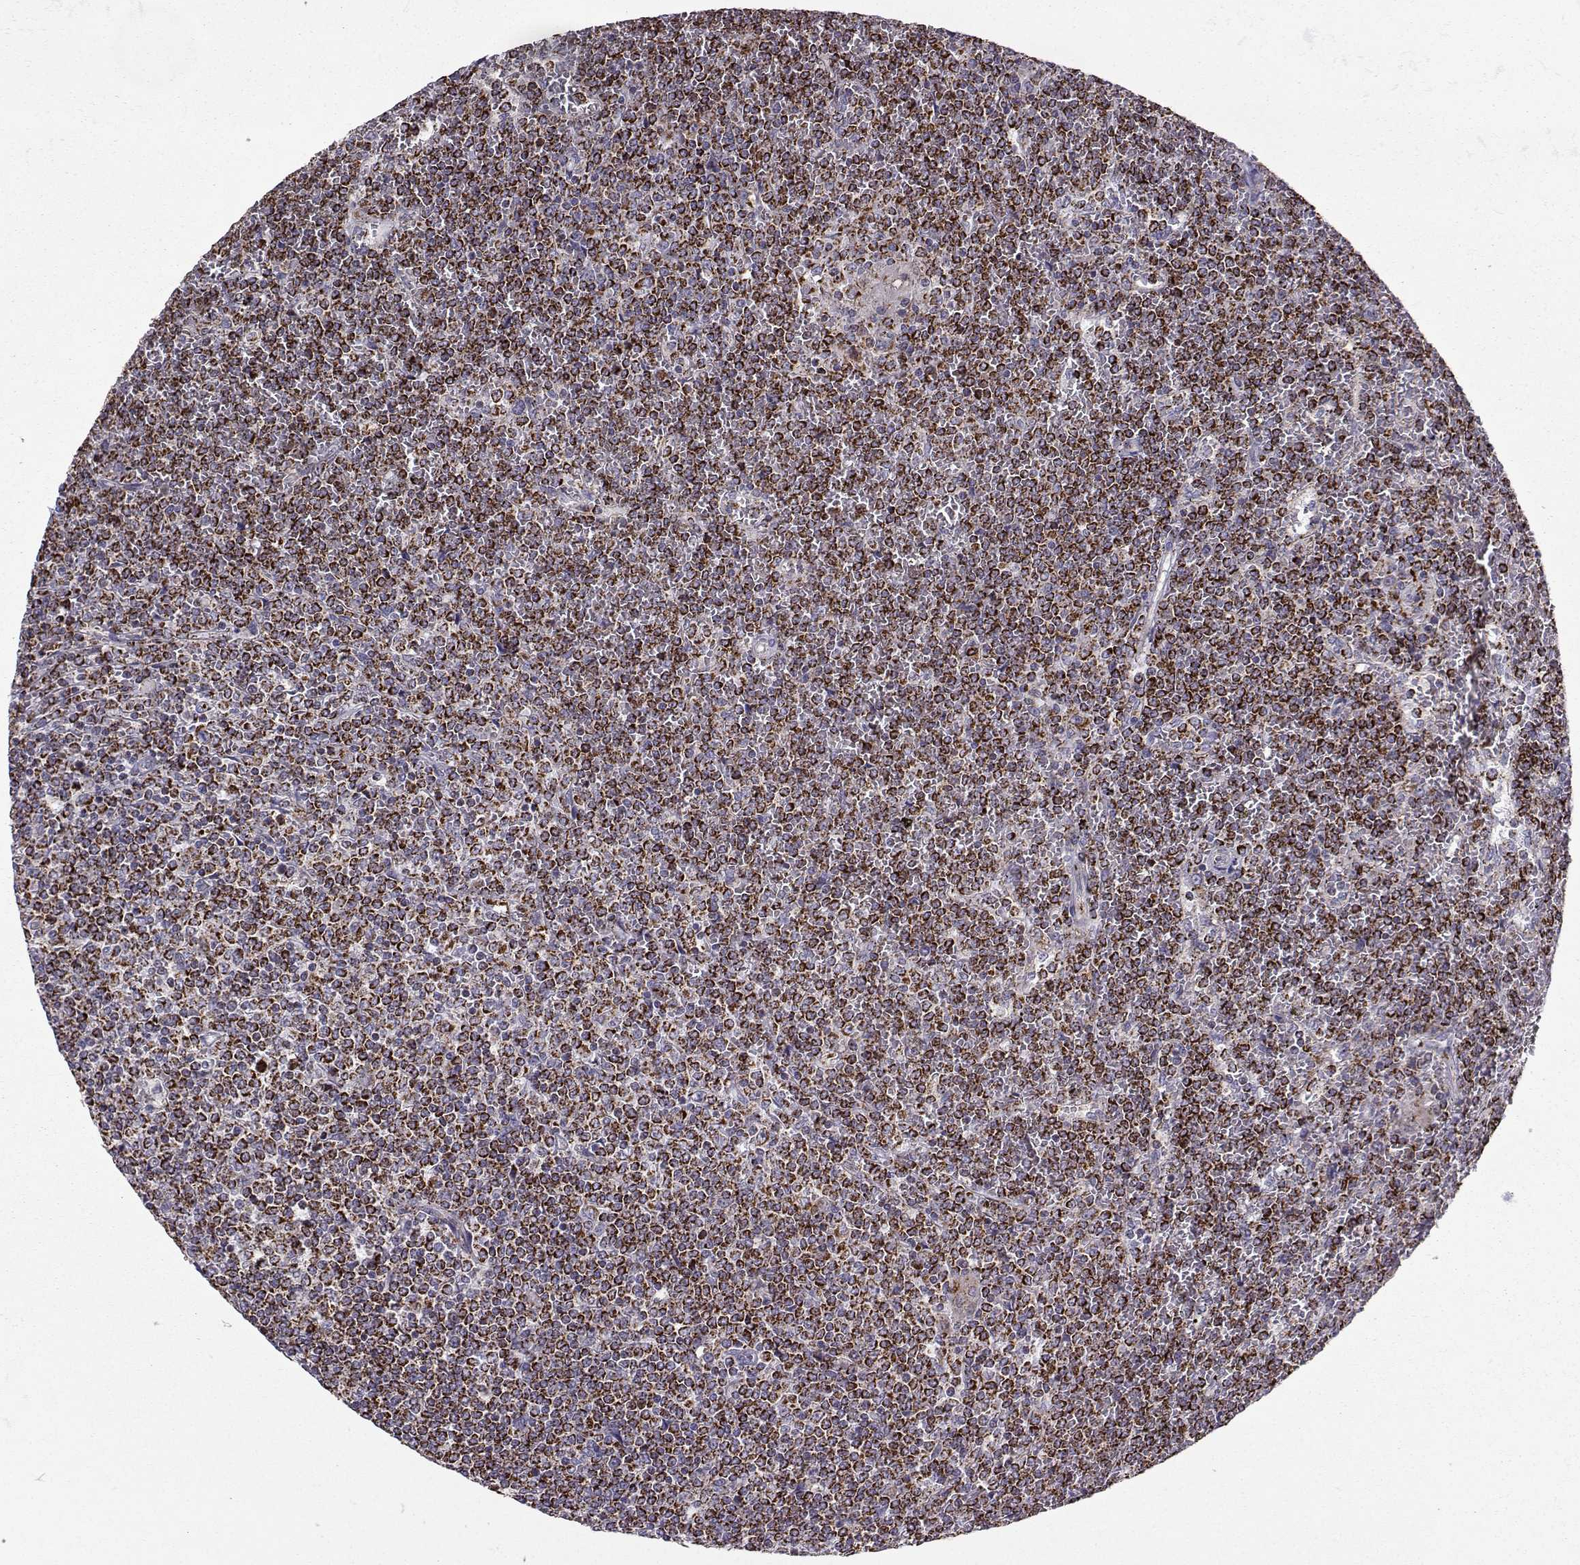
{"staining": {"intensity": "strong", "quantity": ">75%", "location": "cytoplasmic/membranous"}, "tissue": "lymphoma", "cell_type": "Tumor cells", "image_type": "cancer", "snomed": [{"axis": "morphology", "description": "Malignant lymphoma, non-Hodgkin's type, Low grade"}, {"axis": "topography", "description": "Spleen"}], "caption": "Protein expression analysis of malignant lymphoma, non-Hodgkin's type (low-grade) displays strong cytoplasmic/membranous staining in approximately >75% of tumor cells.", "gene": "NECAB3", "patient": {"sex": "female", "age": 19}}